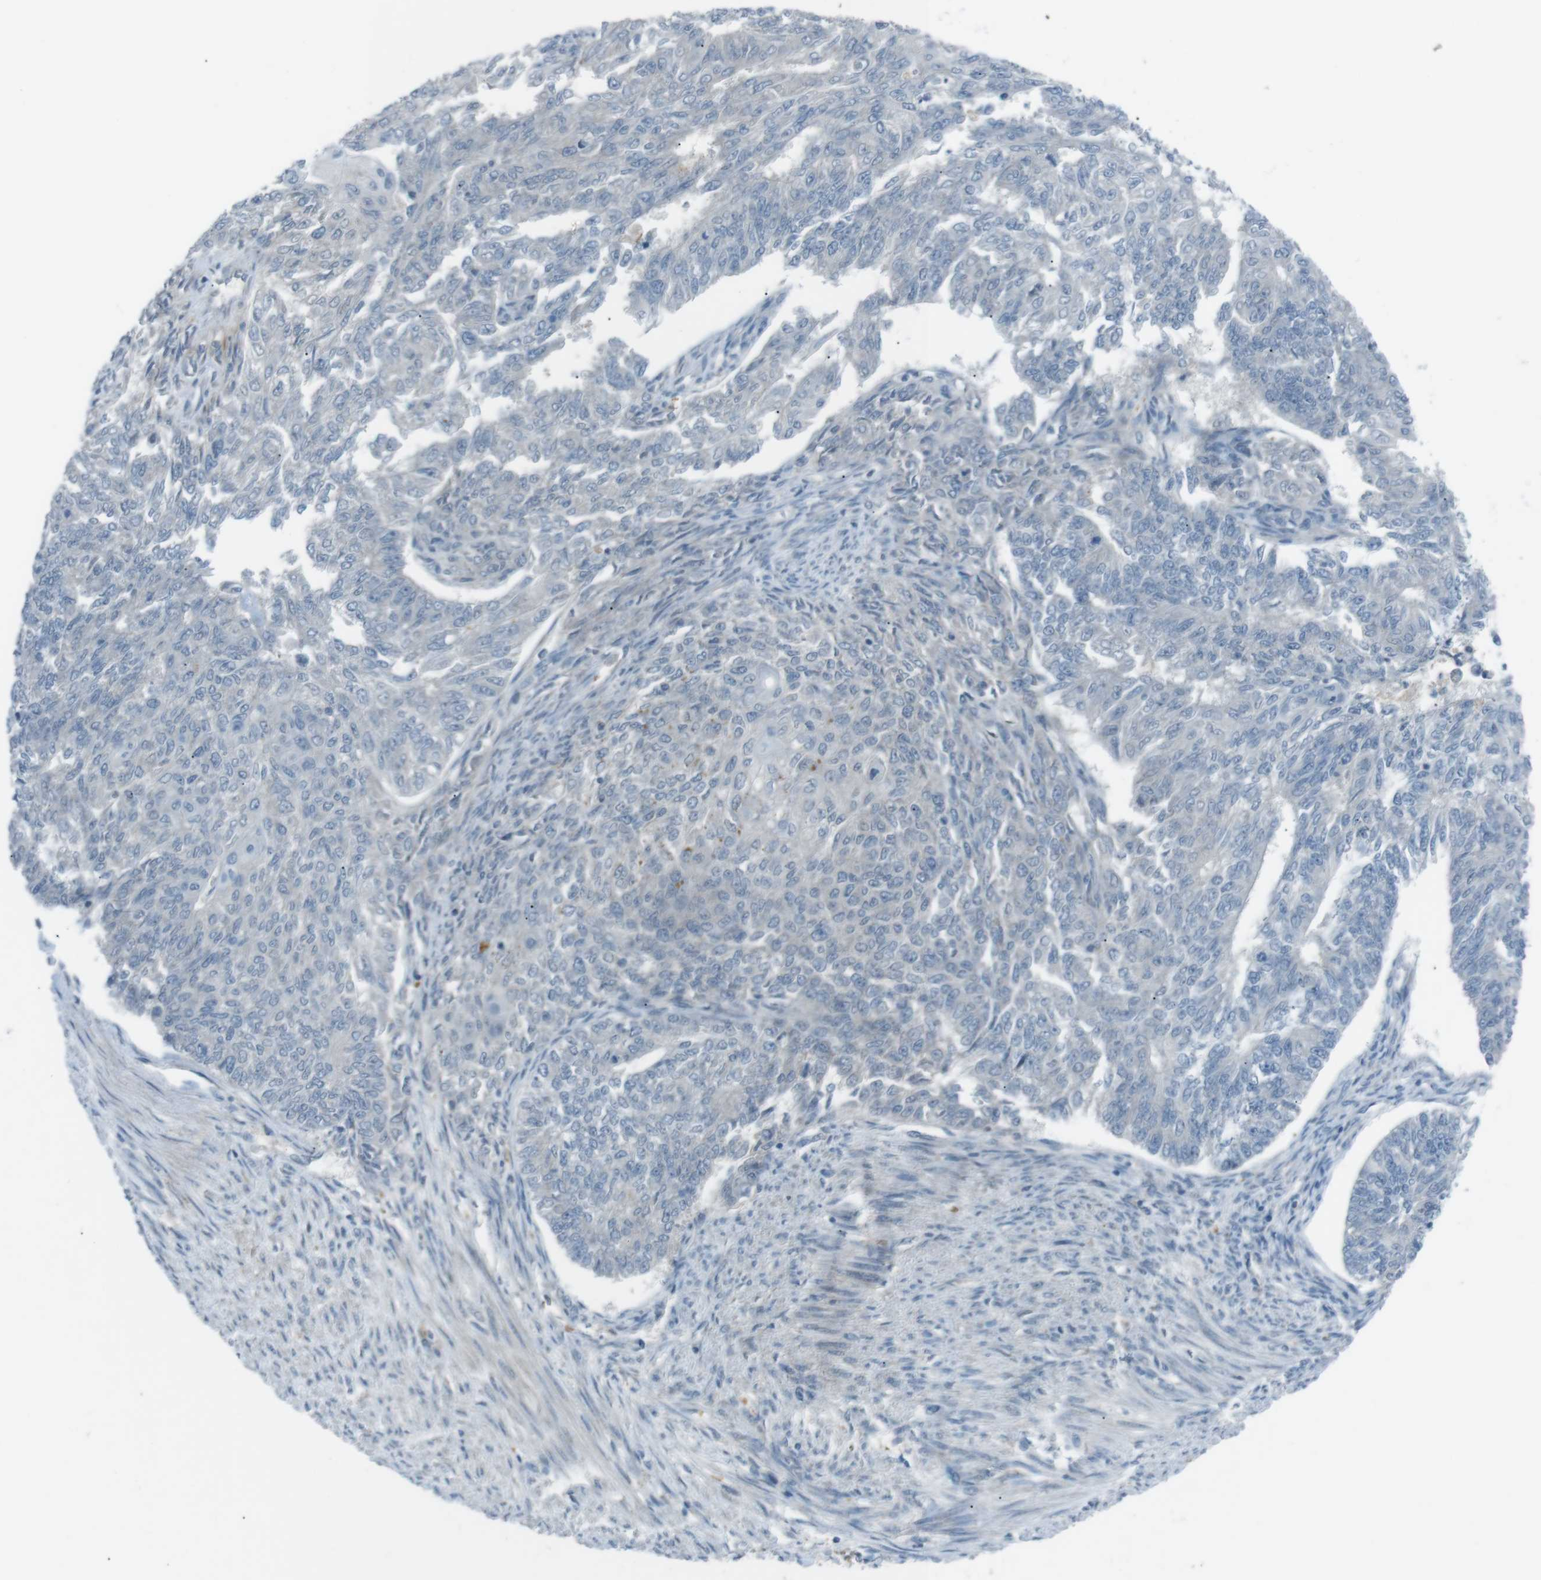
{"staining": {"intensity": "negative", "quantity": "none", "location": "none"}, "tissue": "endometrial cancer", "cell_type": "Tumor cells", "image_type": "cancer", "snomed": [{"axis": "morphology", "description": "Adenocarcinoma, NOS"}, {"axis": "topography", "description": "Endometrium"}], "caption": "This is an IHC micrograph of endometrial adenocarcinoma. There is no staining in tumor cells.", "gene": "FCRLA", "patient": {"sex": "female", "age": 32}}